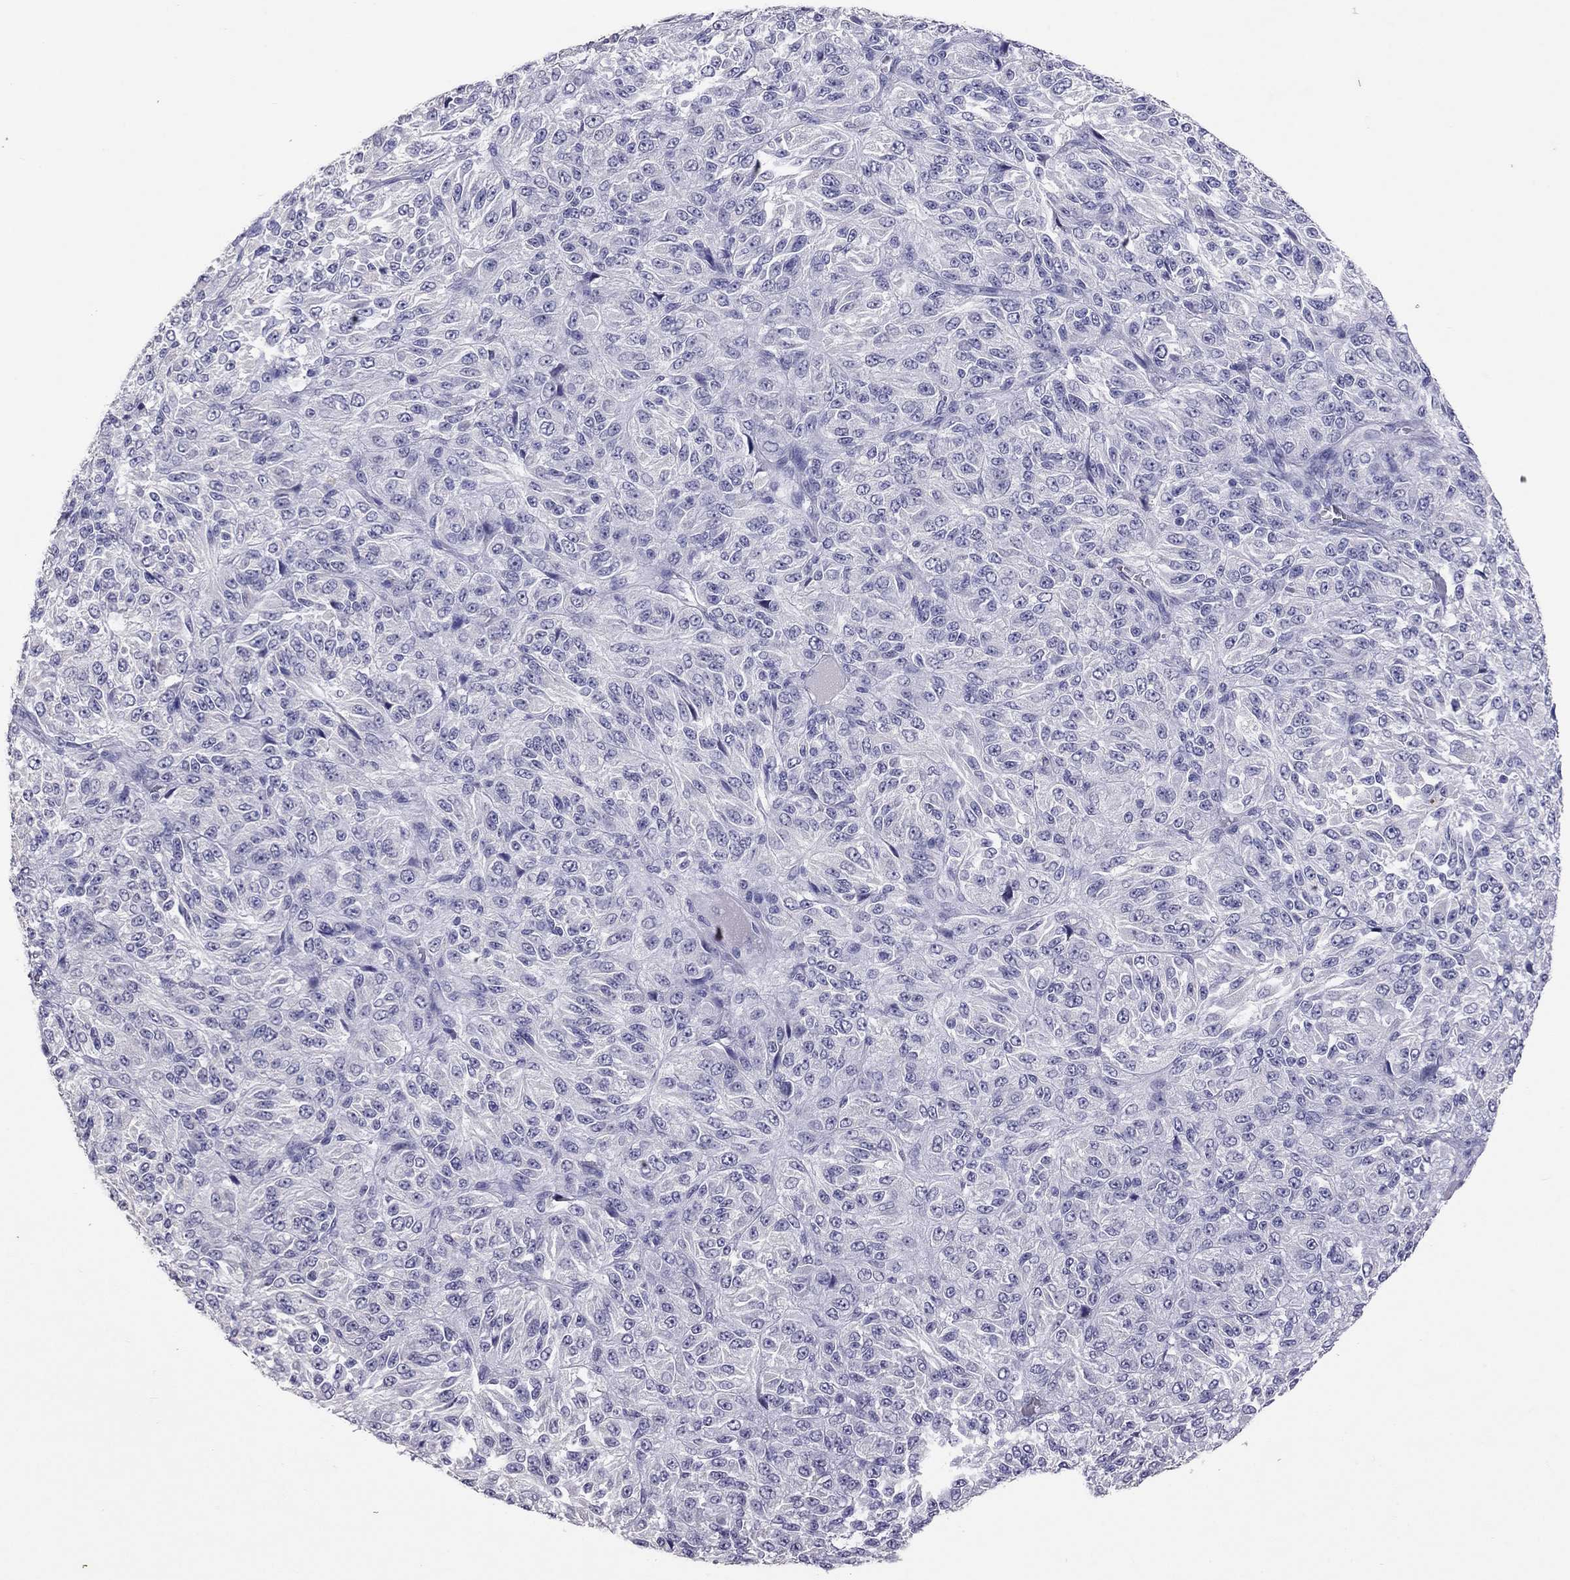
{"staining": {"intensity": "negative", "quantity": "none", "location": "none"}, "tissue": "melanoma", "cell_type": "Tumor cells", "image_type": "cancer", "snomed": [{"axis": "morphology", "description": "Malignant melanoma, Metastatic site"}, {"axis": "topography", "description": "Brain"}], "caption": "DAB (3,3'-diaminobenzidine) immunohistochemical staining of malignant melanoma (metastatic site) displays no significant staining in tumor cells.", "gene": "PSMB11", "patient": {"sex": "female", "age": 56}}